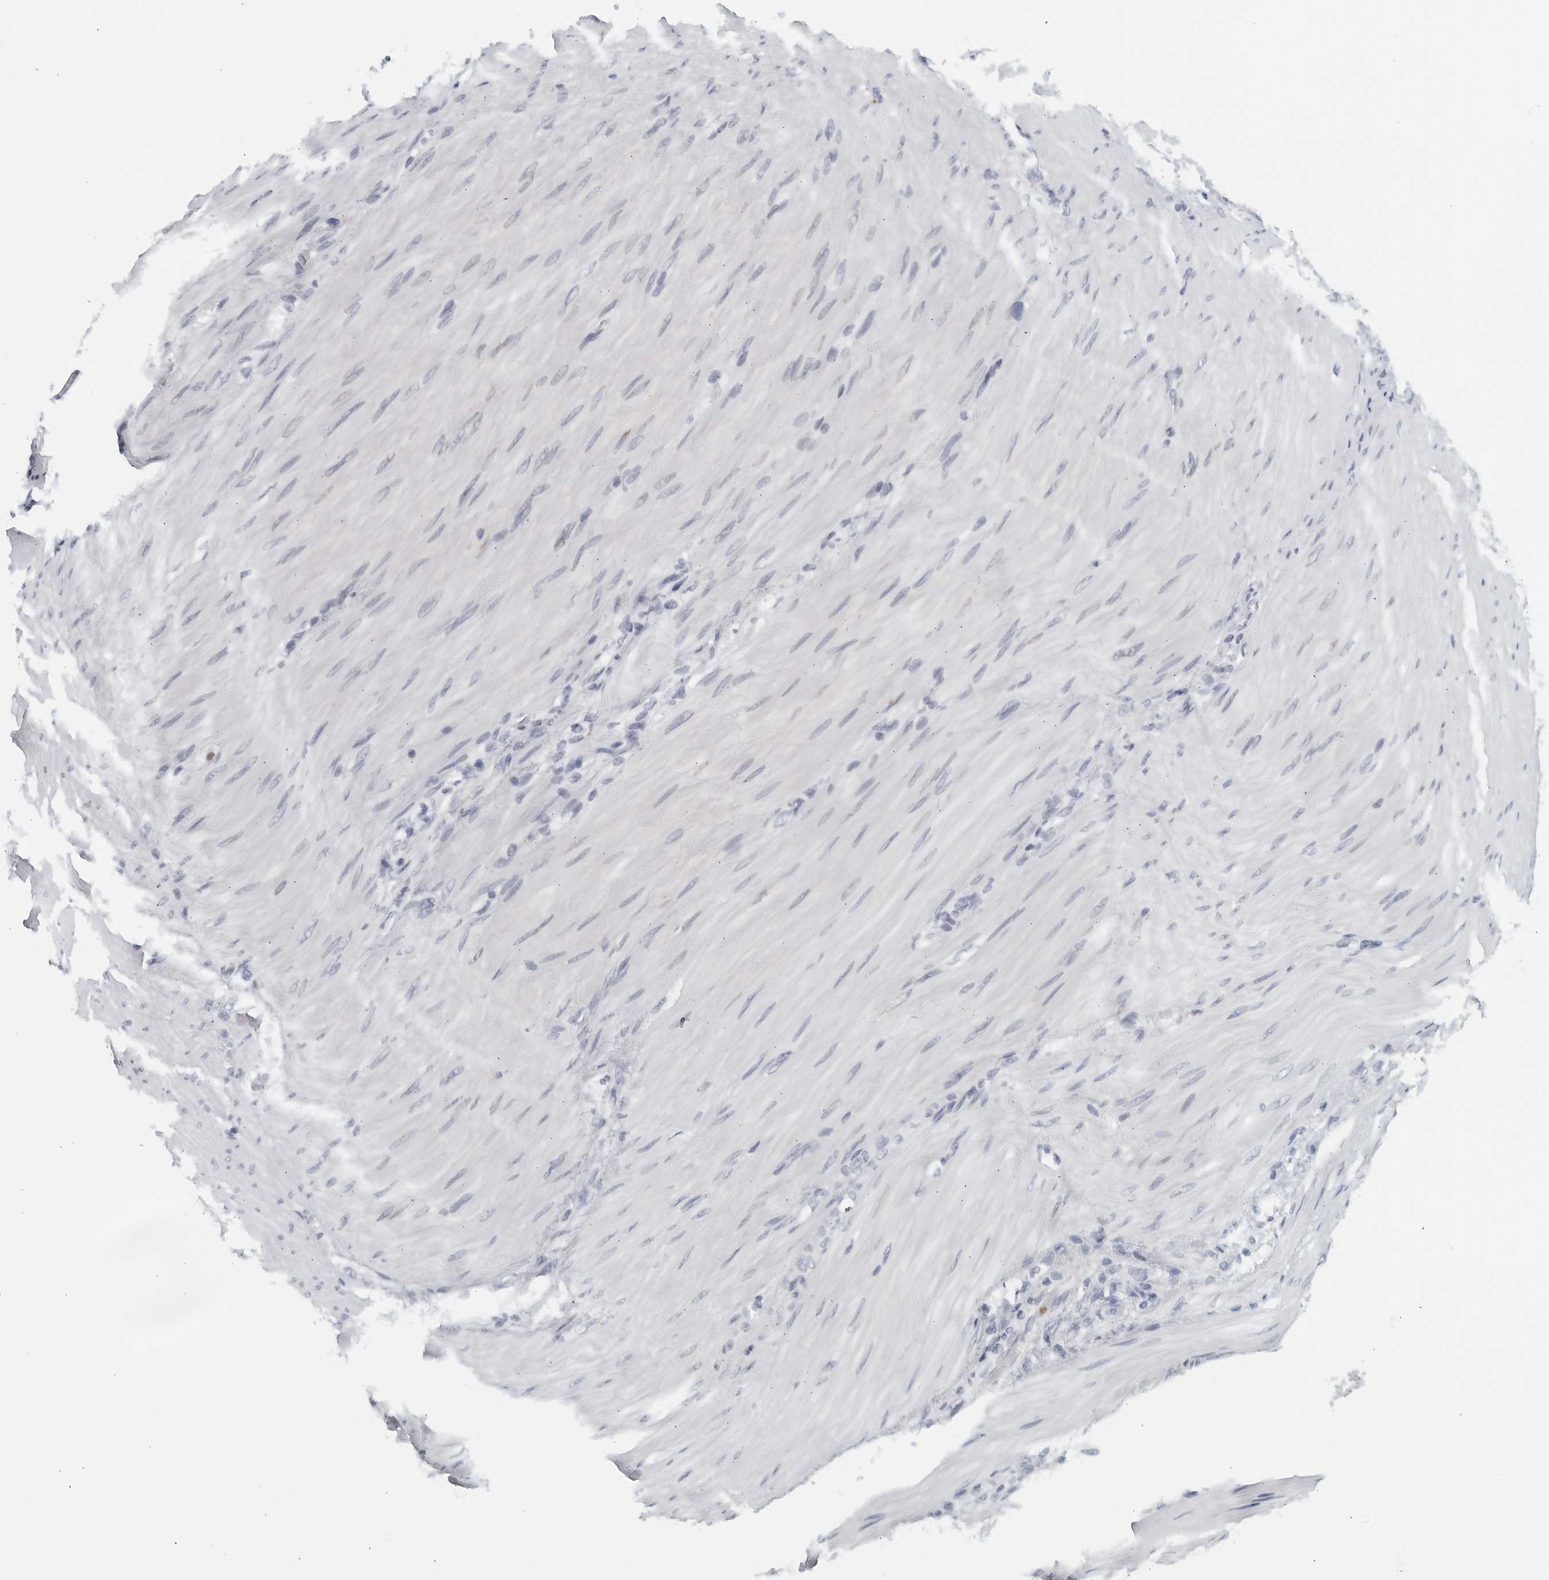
{"staining": {"intensity": "negative", "quantity": "none", "location": "none"}, "tissue": "stomach cancer", "cell_type": "Tumor cells", "image_type": "cancer", "snomed": [{"axis": "morphology", "description": "Normal tissue, NOS"}, {"axis": "morphology", "description": "Adenocarcinoma, NOS"}, {"axis": "topography", "description": "Stomach"}], "caption": "A high-resolution histopathology image shows immunohistochemistry staining of stomach cancer, which reveals no significant expression in tumor cells. (Immunohistochemistry, brightfield microscopy, high magnification).", "gene": "KLK7", "patient": {"sex": "male", "age": 82}}